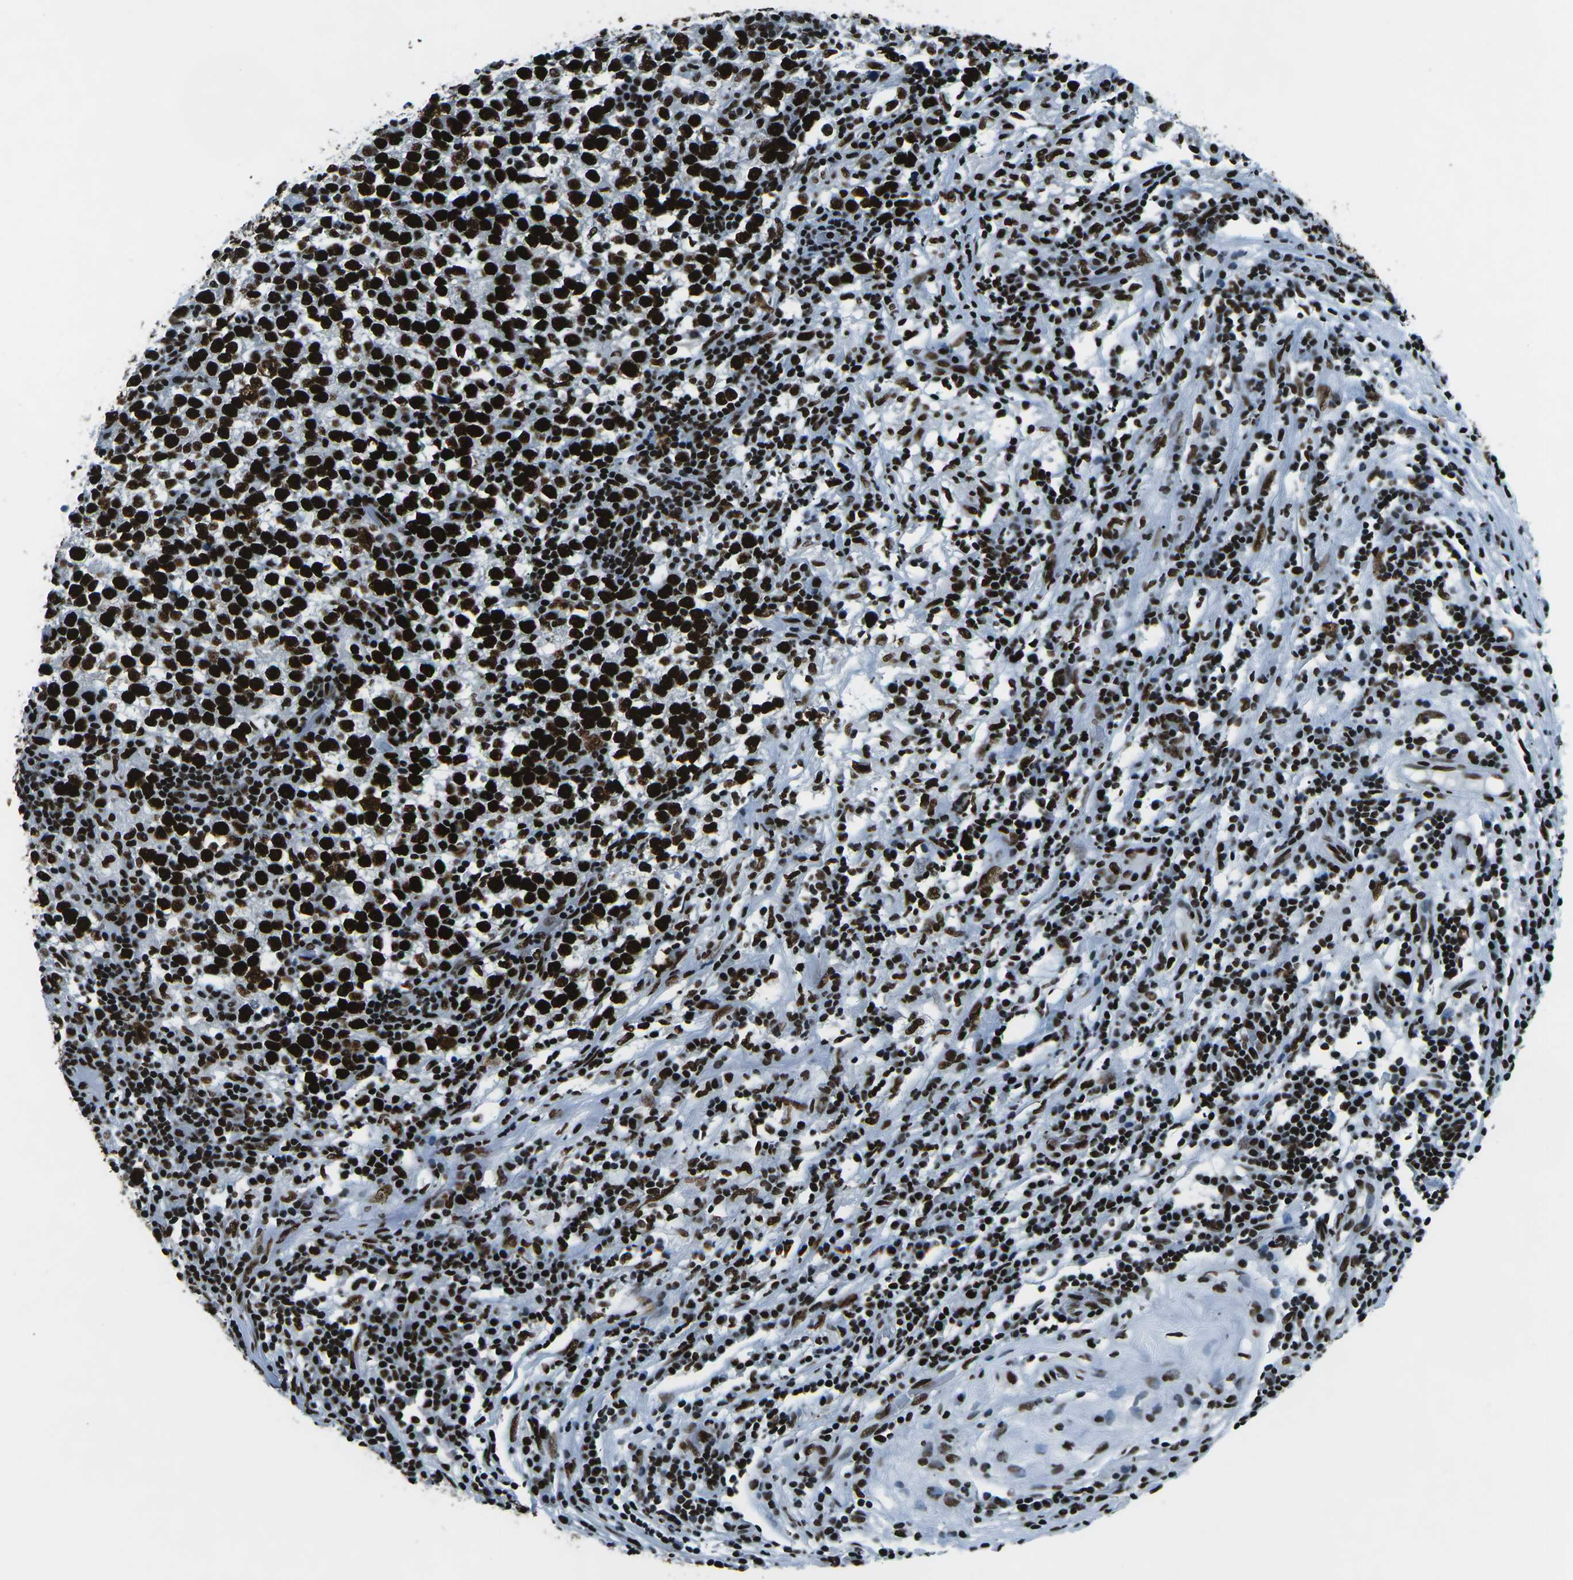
{"staining": {"intensity": "strong", "quantity": ">75%", "location": "nuclear"}, "tissue": "testis cancer", "cell_type": "Tumor cells", "image_type": "cancer", "snomed": [{"axis": "morphology", "description": "Seminoma, NOS"}, {"axis": "topography", "description": "Testis"}], "caption": "Immunohistochemical staining of testis cancer (seminoma) exhibits high levels of strong nuclear positivity in about >75% of tumor cells. The protein is shown in brown color, while the nuclei are stained blue.", "gene": "HNRNPL", "patient": {"sex": "male", "age": 43}}